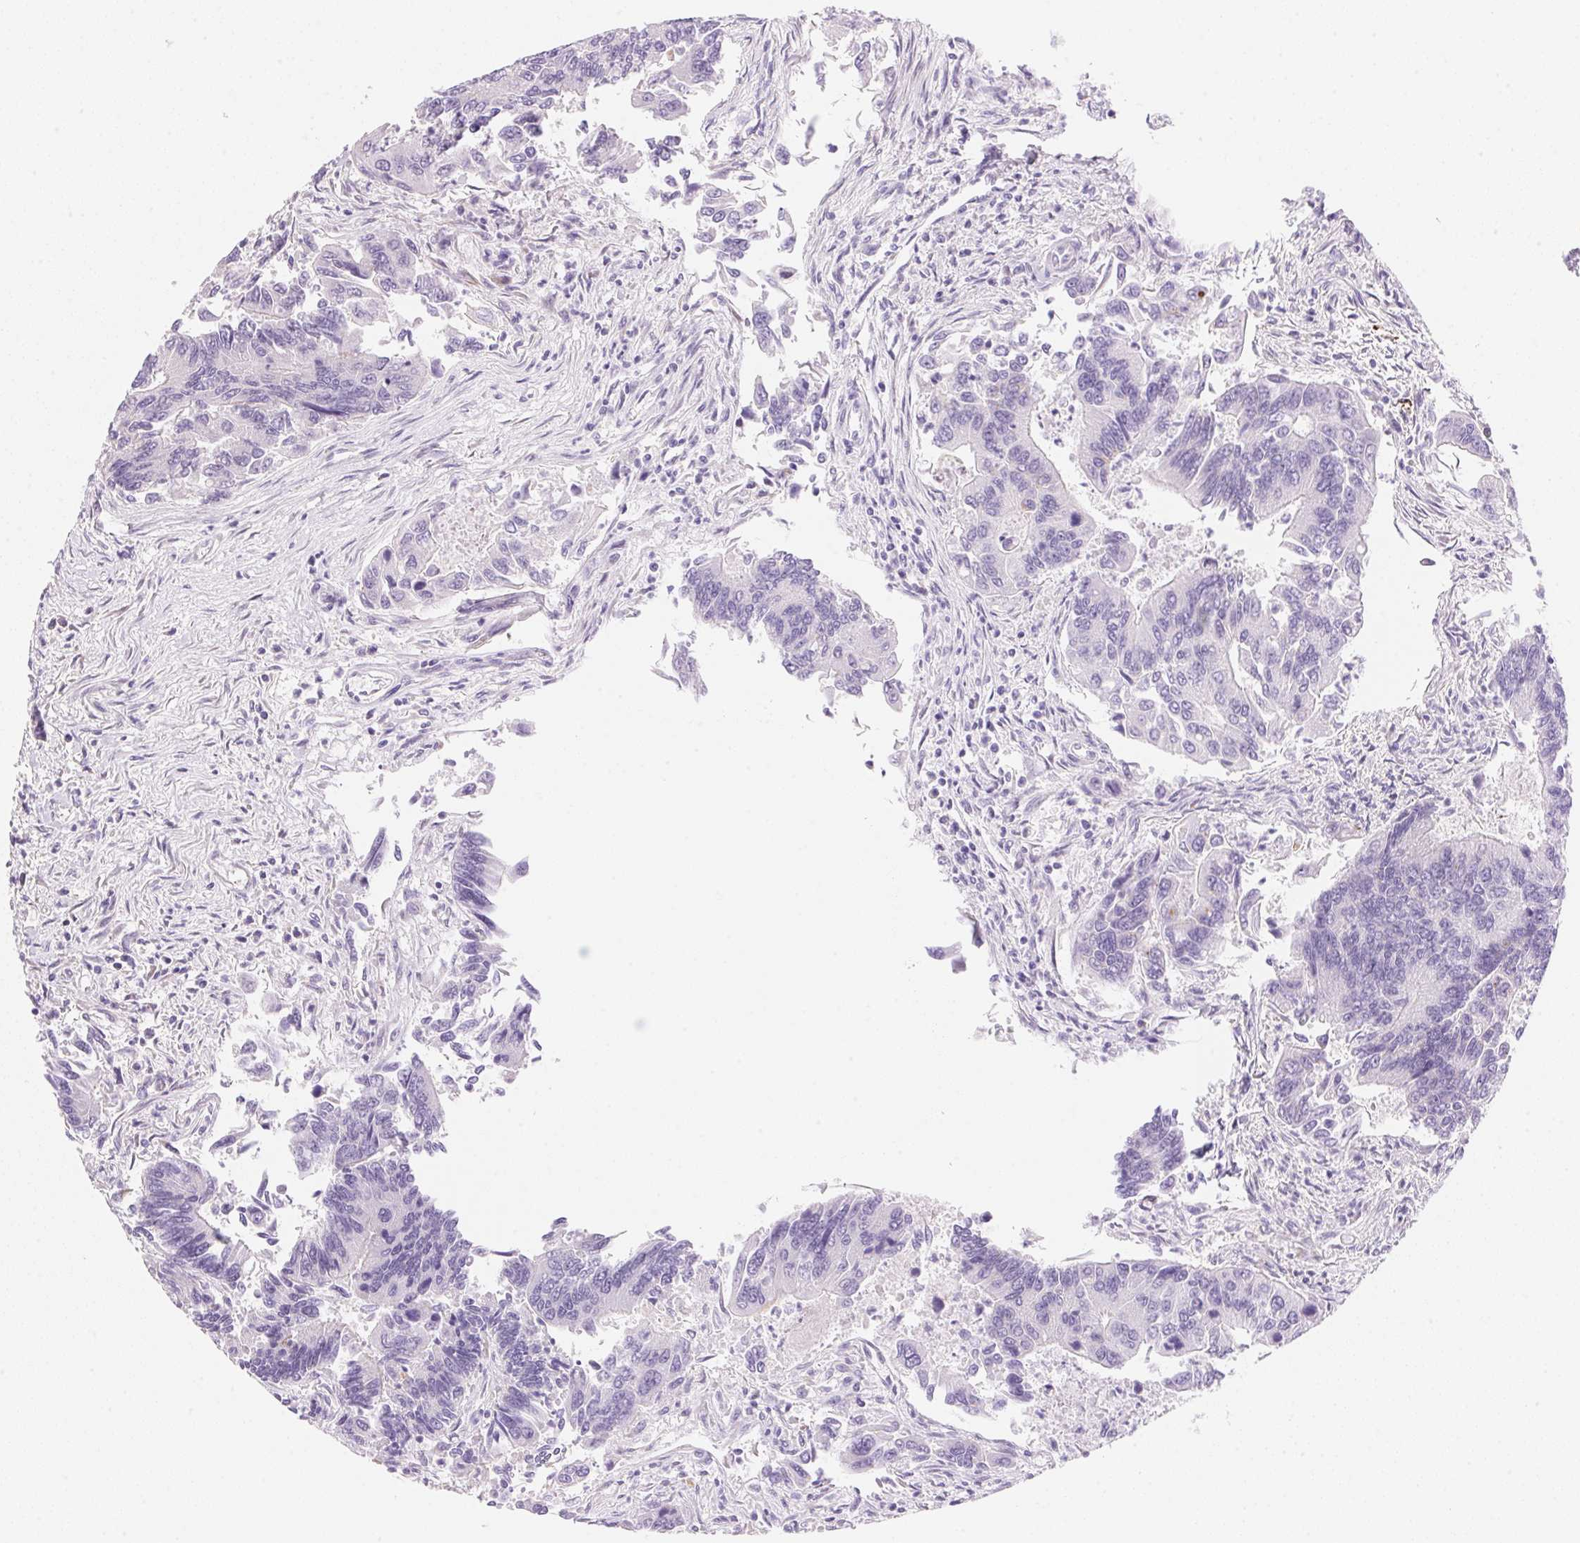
{"staining": {"intensity": "negative", "quantity": "none", "location": "none"}, "tissue": "colorectal cancer", "cell_type": "Tumor cells", "image_type": "cancer", "snomed": [{"axis": "morphology", "description": "Adenocarcinoma, NOS"}, {"axis": "topography", "description": "Colon"}], "caption": "DAB immunohistochemical staining of human colorectal cancer (adenocarcinoma) demonstrates no significant positivity in tumor cells. (Stains: DAB (3,3'-diaminobenzidine) IHC with hematoxylin counter stain, Microscopy: brightfield microscopy at high magnification).", "gene": "TEKT1", "patient": {"sex": "female", "age": 67}}